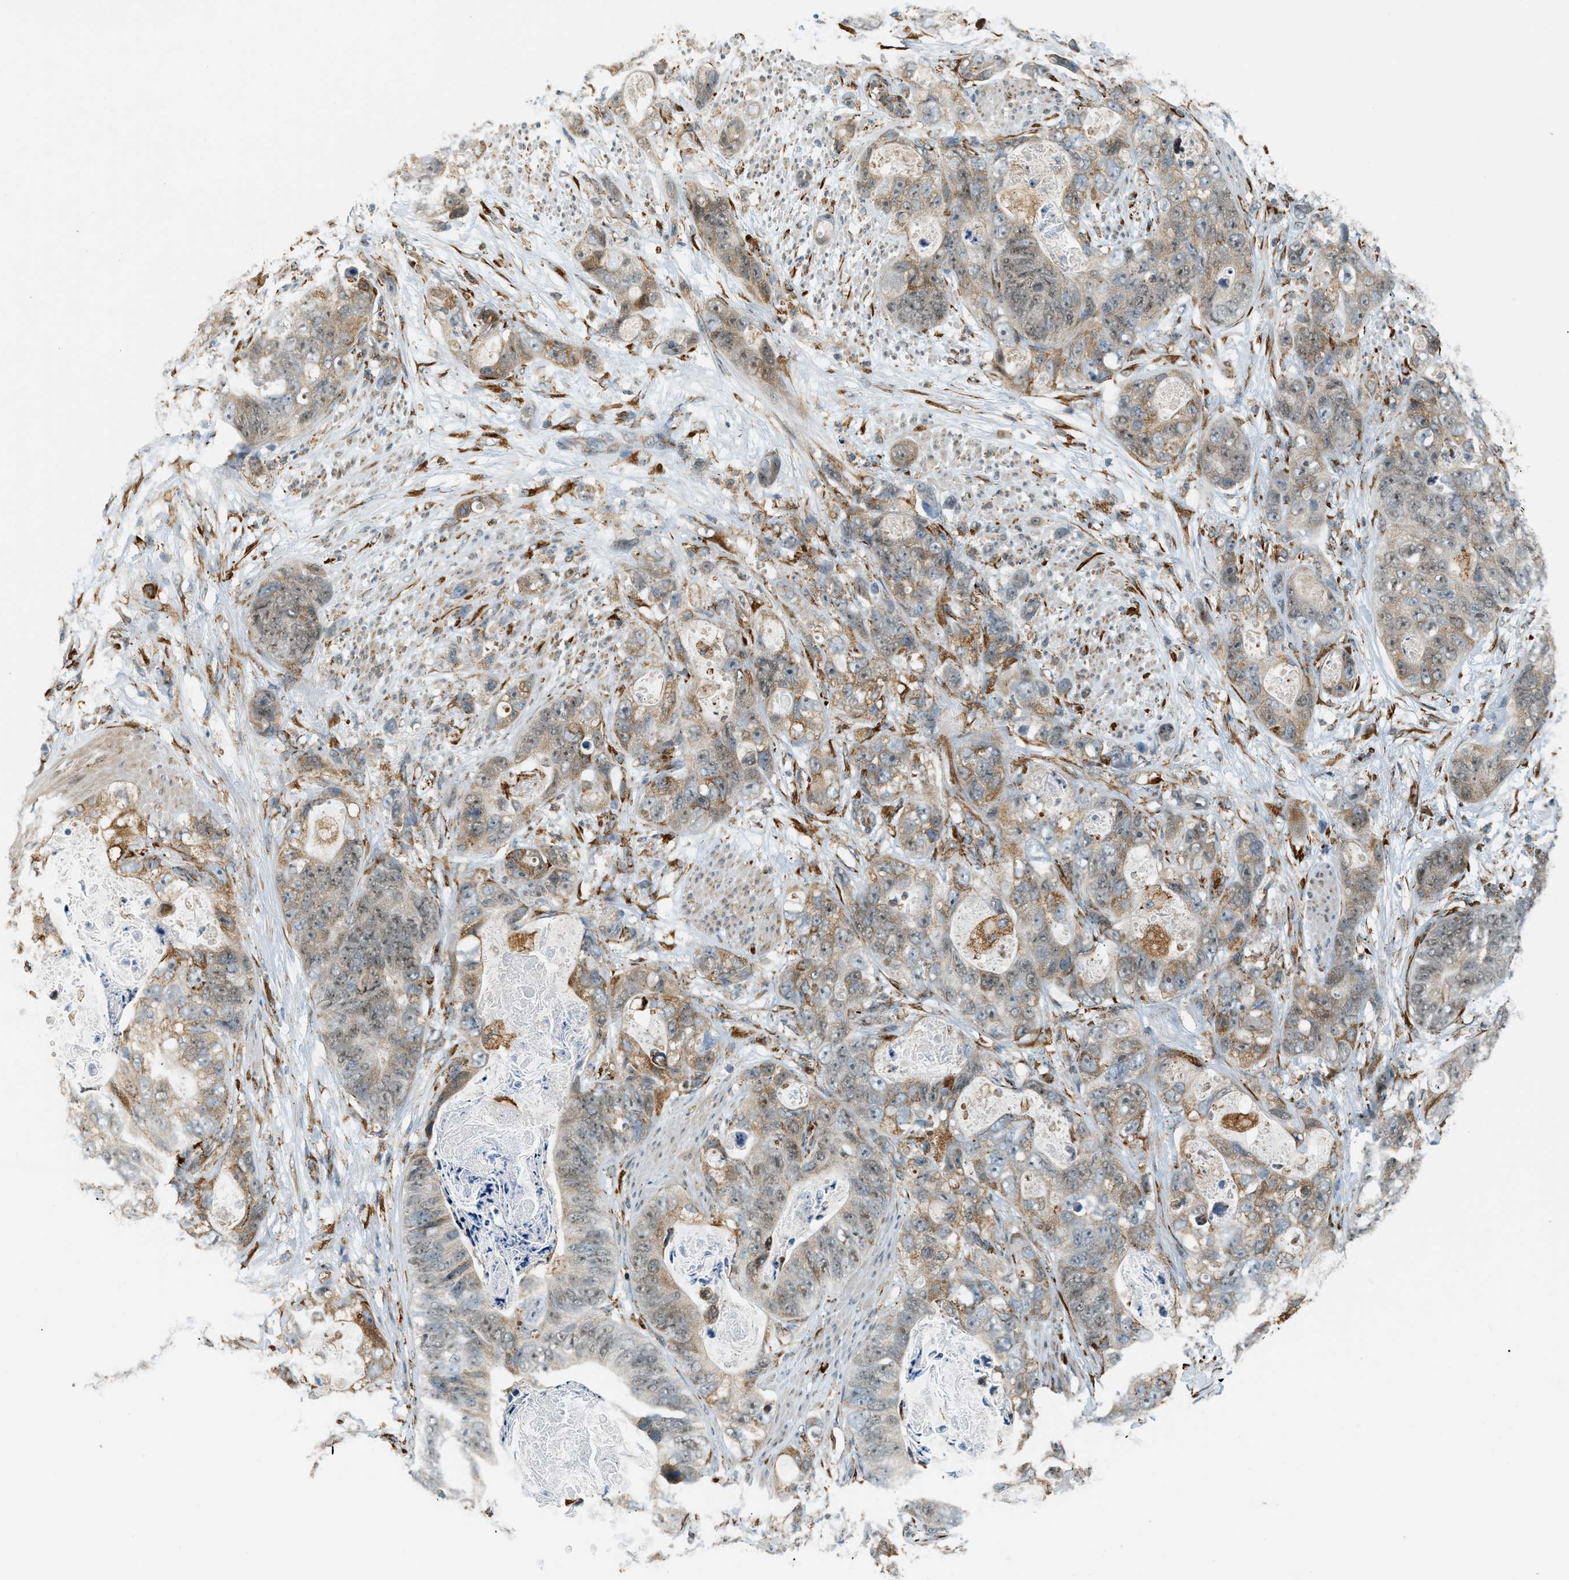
{"staining": {"intensity": "moderate", "quantity": ">75%", "location": "cytoplasmic/membranous,nuclear"}, "tissue": "stomach cancer", "cell_type": "Tumor cells", "image_type": "cancer", "snomed": [{"axis": "morphology", "description": "Adenocarcinoma, NOS"}, {"axis": "topography", "description": "Stomach"}], "caption": "Immunohistochemical staining of stomach cancer reveals medium levels of moderate cytoplasmic/membranous and nuclear expression in approximately >75% of tumor cells.", "gene": "SEMA4D", "patient": {"sex": "female", "age": 89}}